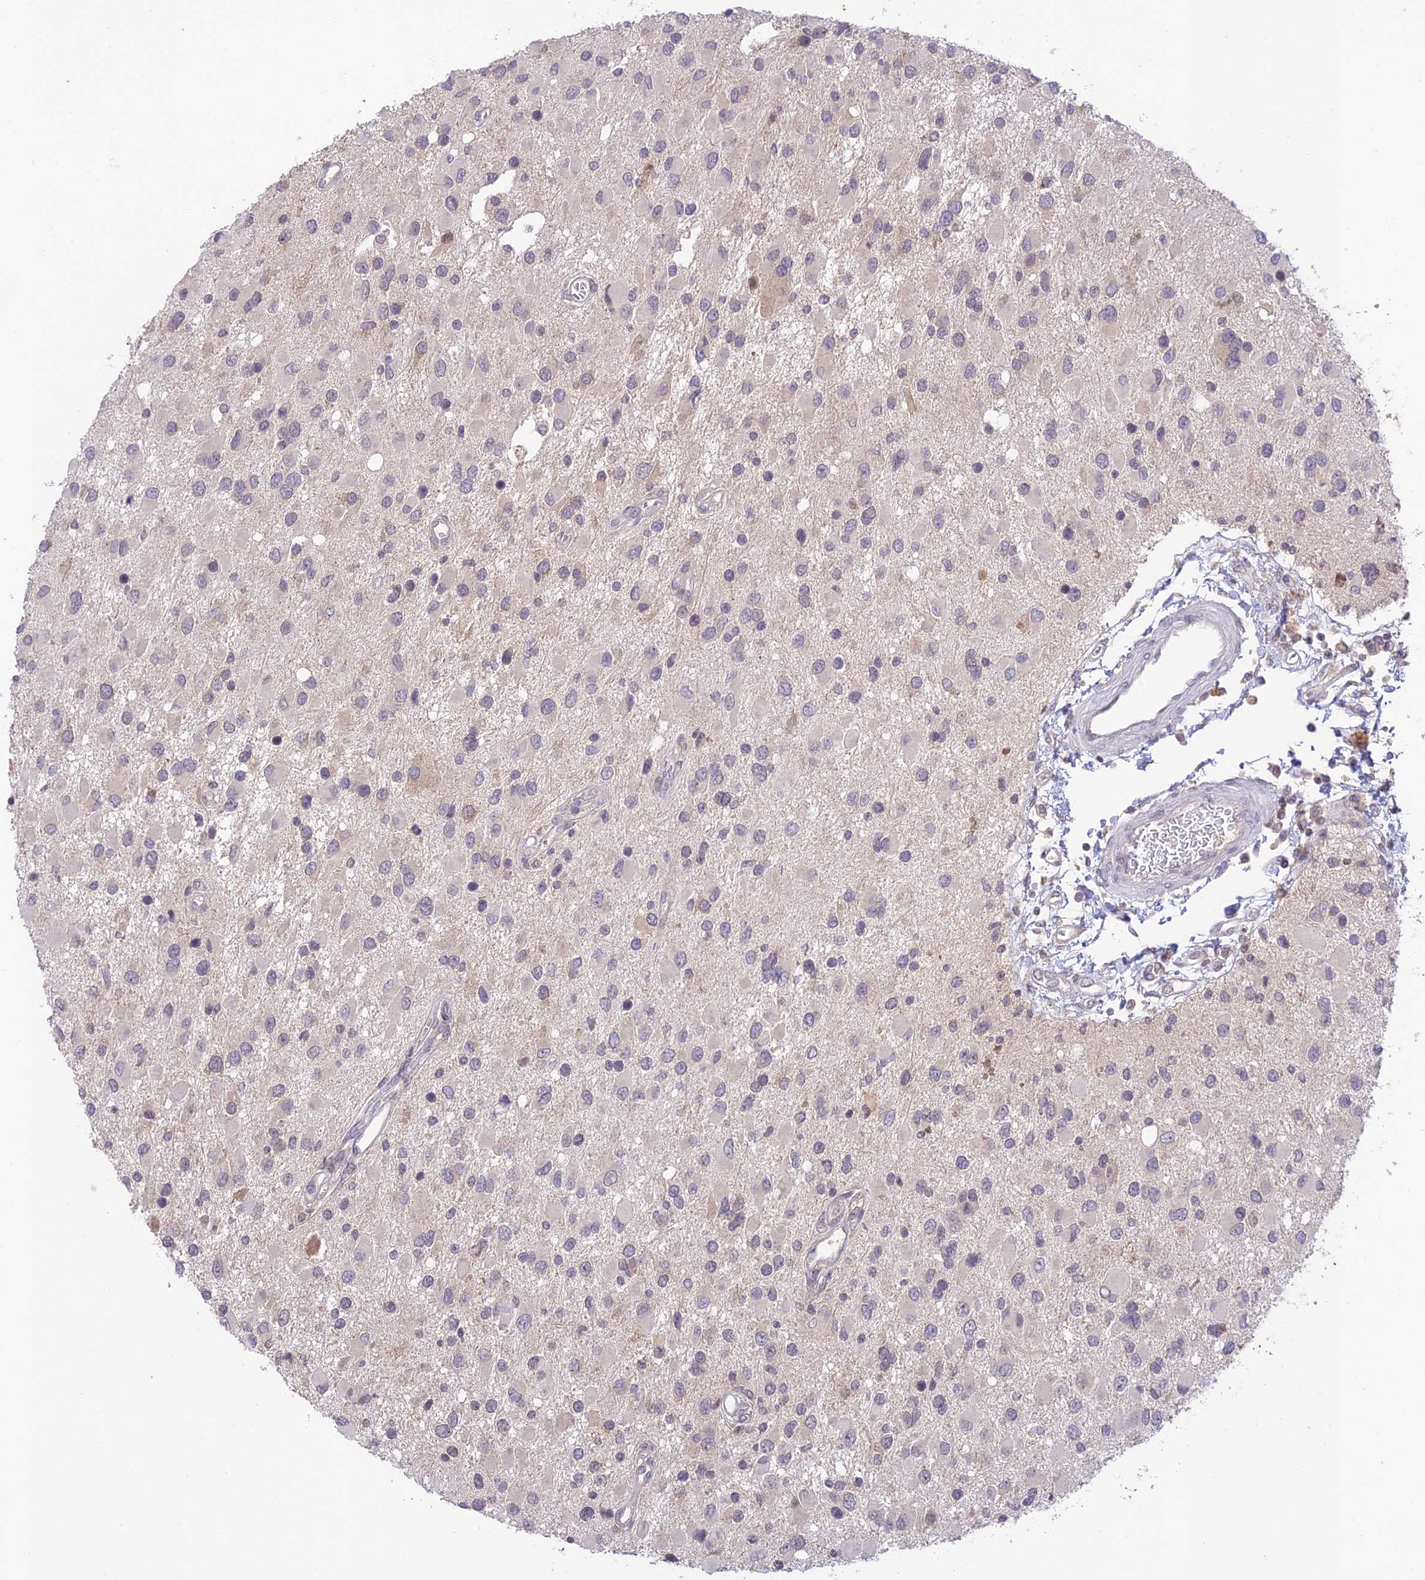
{"staining": {"intensity": "negative", "quantity": "none", "location": "none"}, "tissue": "glioma", "cell_type": "Tumor cells", "image_type": "cancer", "snomed": [{"axis": "morphology", "description": "Glioma, malignant, High grade"}, {"axis": "topography", "description": "Brain"}], "caption": "DAB (3,3'-diaminobenzidine) immunohistochemical staining of human glioma shows no significant expression in tumor cells. Brightfield microscopy of IHC stained with DAB (brown) and hematoxylin (blue), captured at high magnification.", "gene": "TEKT1", "patient": {"sex": "male", "age": 53}}